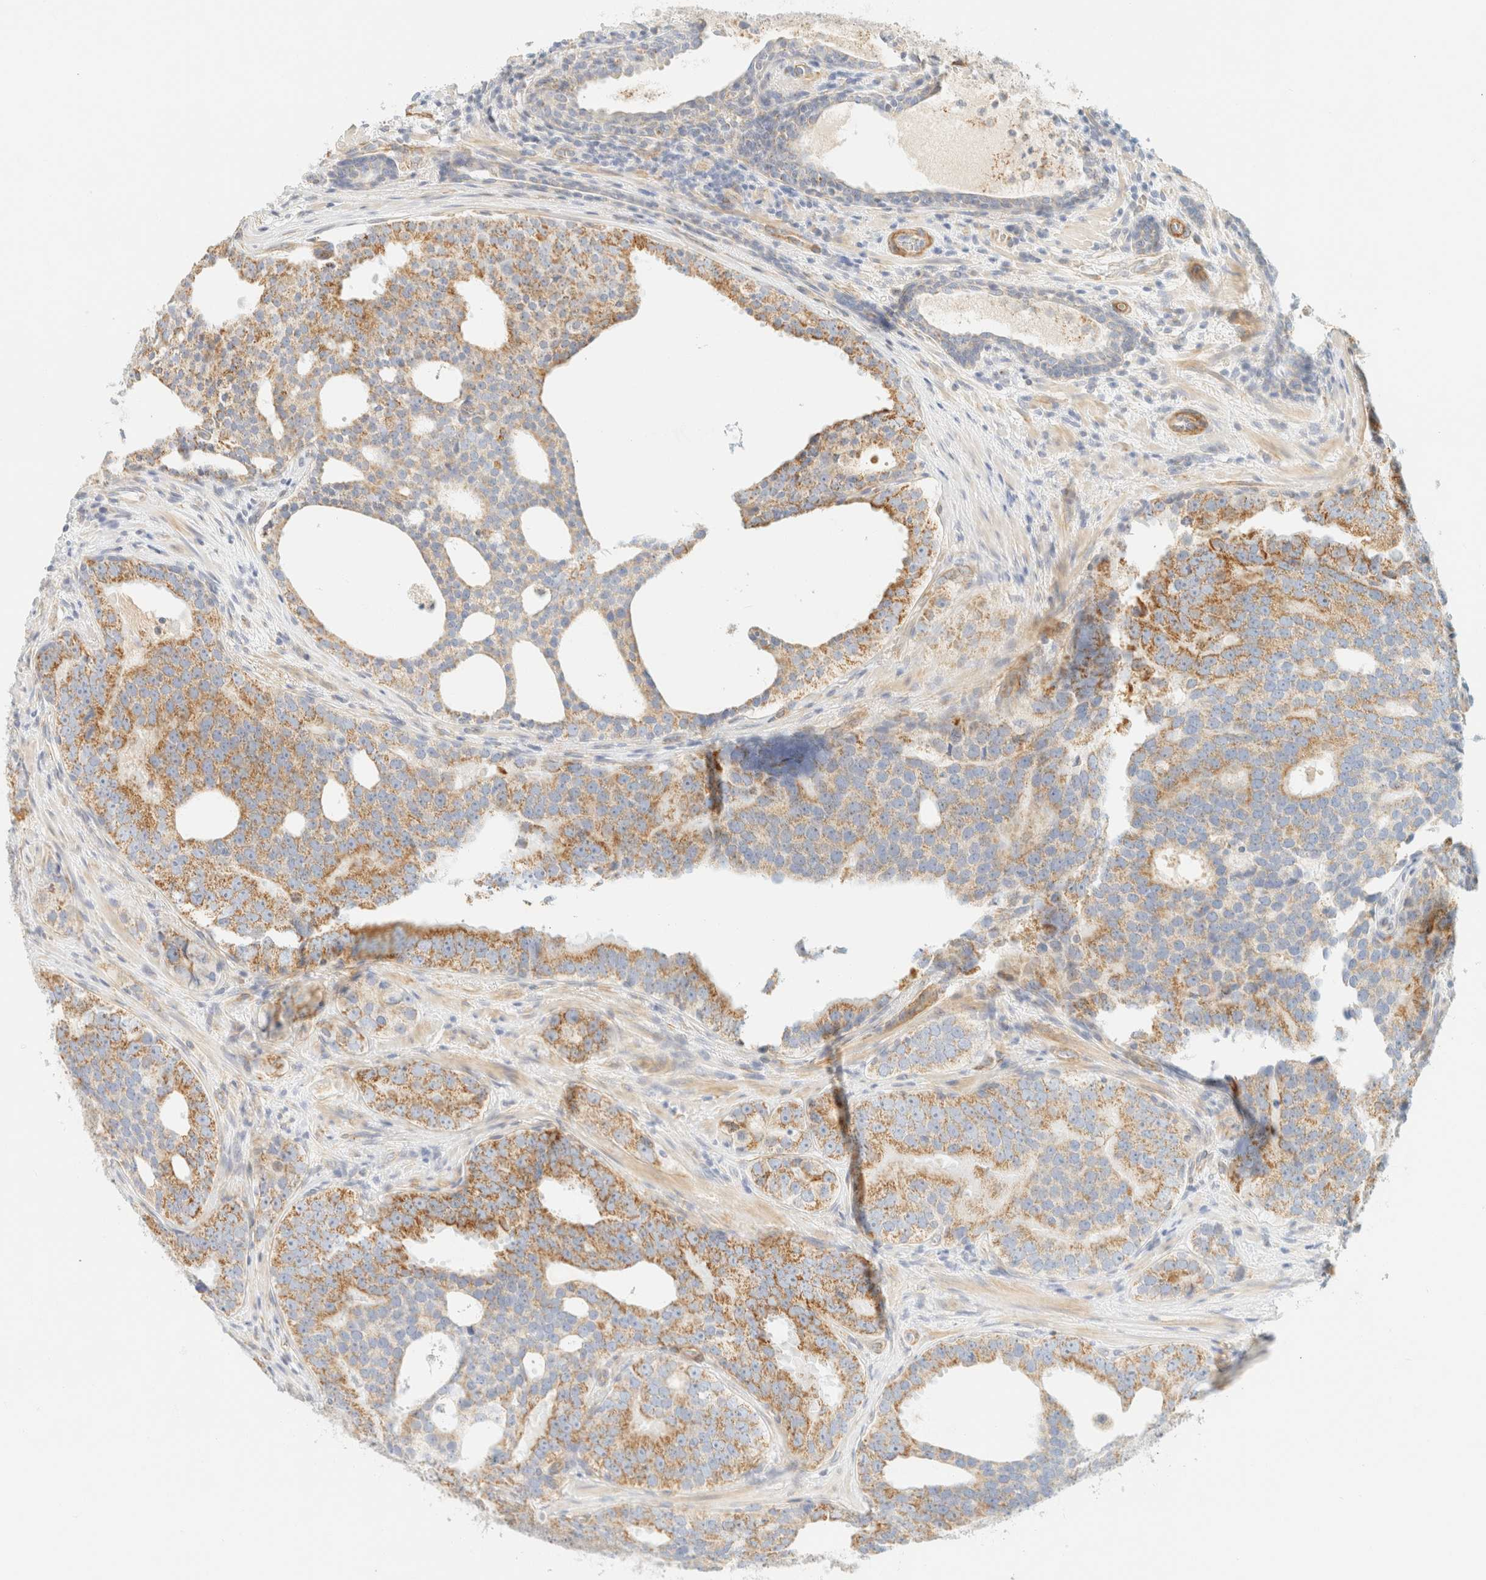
{"staining": {"intensity": "moderate", "quantity": "25%-75%", "location": "cytoplasmic/membranous"}, "tissue": "prostate cancer", "cell_type": "Tumor cells", "image_type": "cancer", "snomed": [{"axis": "morphology", "description": "Adenocarcinoma, High grade"}, {"axis": "topography", "description": "Prostate"}], "caption": "Immunohistochemical staining of human prostate cancer (adenocarcinoma (high-grade)) exhibits moderate cytoplasmic/membranous protein expression in approximately 25%-75% of tumor cells.", "gene": "MRM3", "patient": {"sex": "male", "age": 56}}